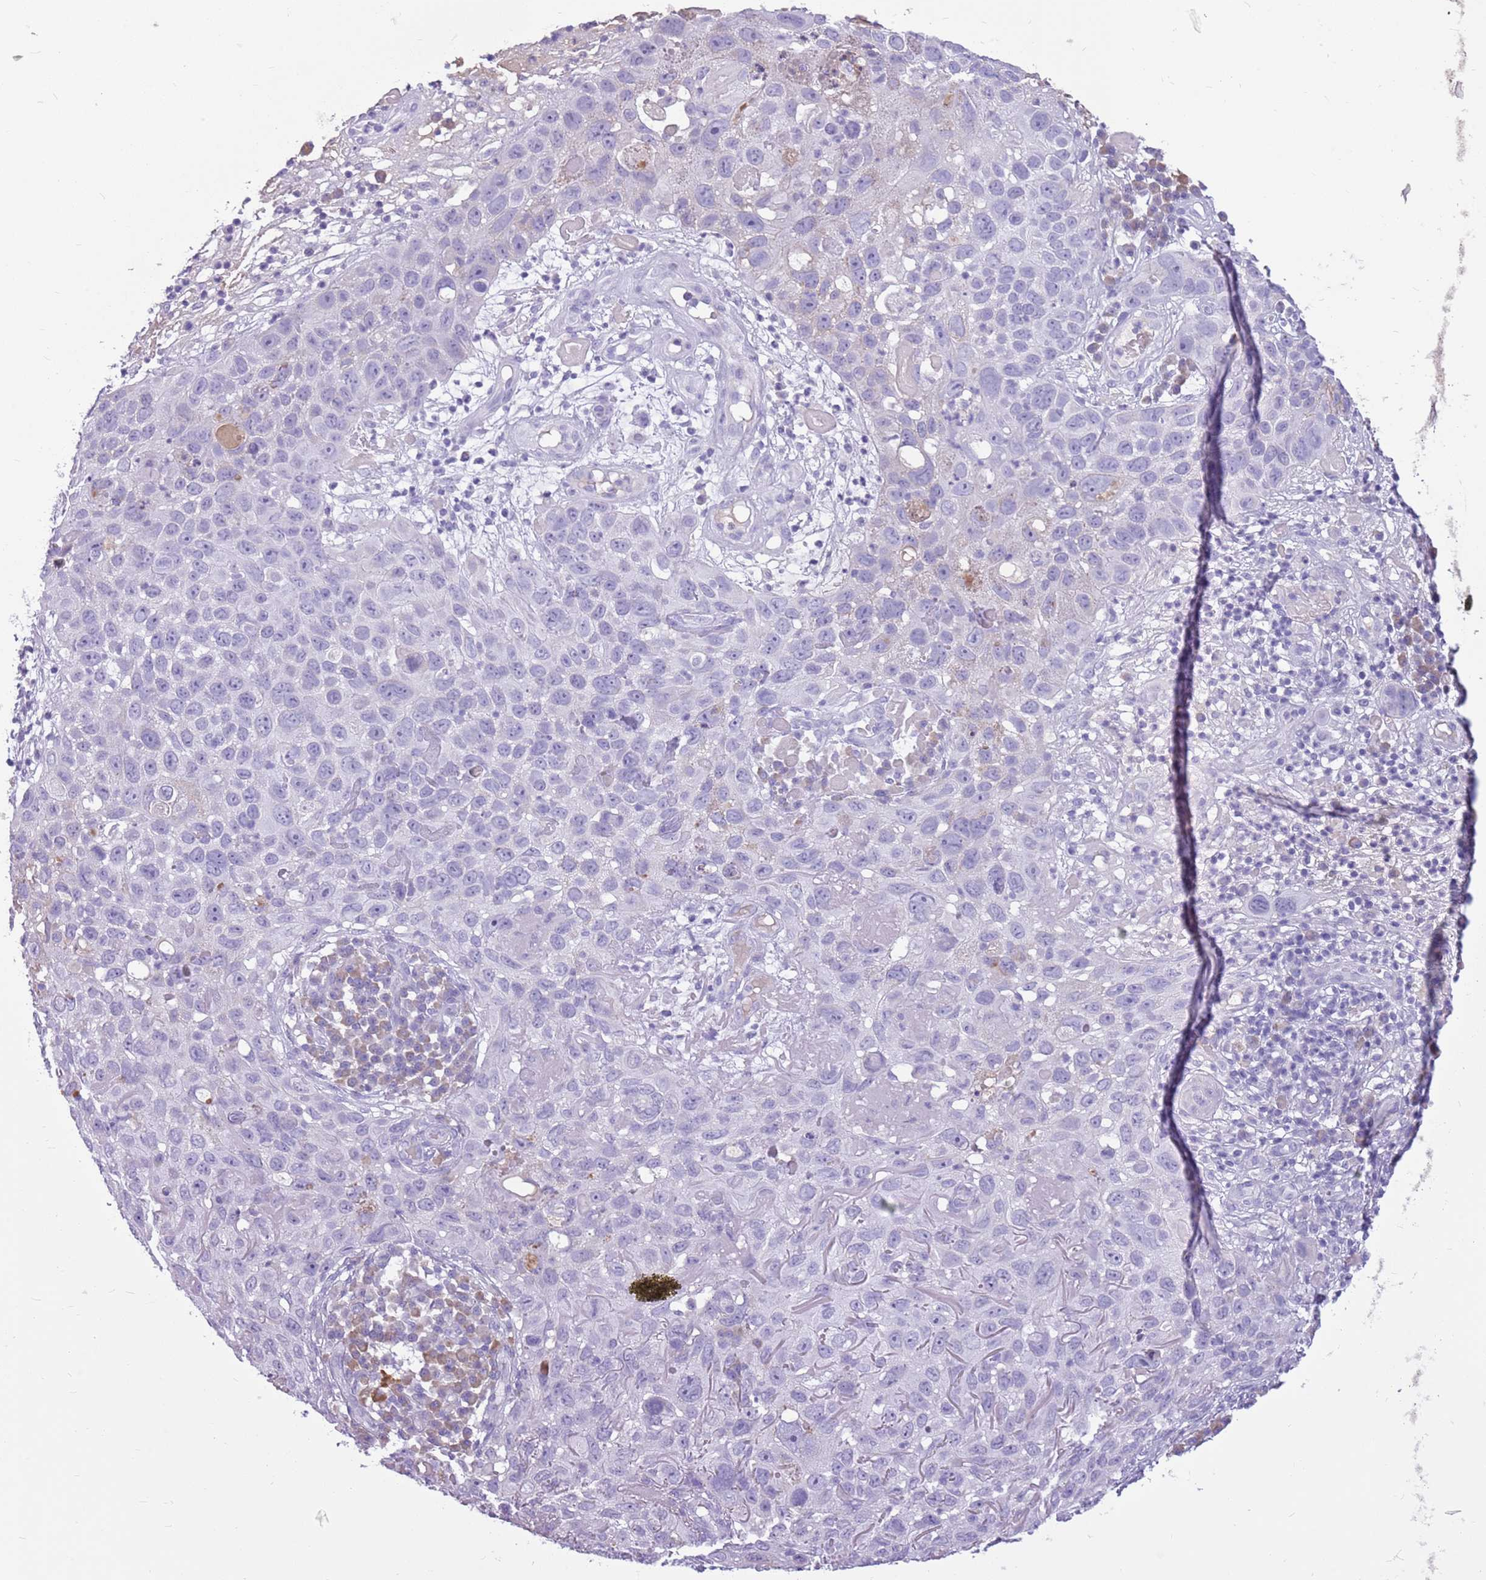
{"staining": {"intensity": "negative", "quantity": "none", "location": "none"}, "tissue": "skin cancer", "cell_type": "Tumor cells", "image_type": "cancer", "snomed": [{"axis": "morphology", "description": "Squamous cell carcinoma in situ, NOS"}, {"axis": "morphology", "description": "Squamous cell carcinoma, NOS"}, {"axis": "topography", "description": "Skin"}], "caption": "Immunohistochemistry (IHC) image of neoplastic tissue: skin cancer stained with DAB demonstrates no significant protein staining in tumor cells.", "gene": "ZNF425", "patient": {"sex": "male", "age": 93}}